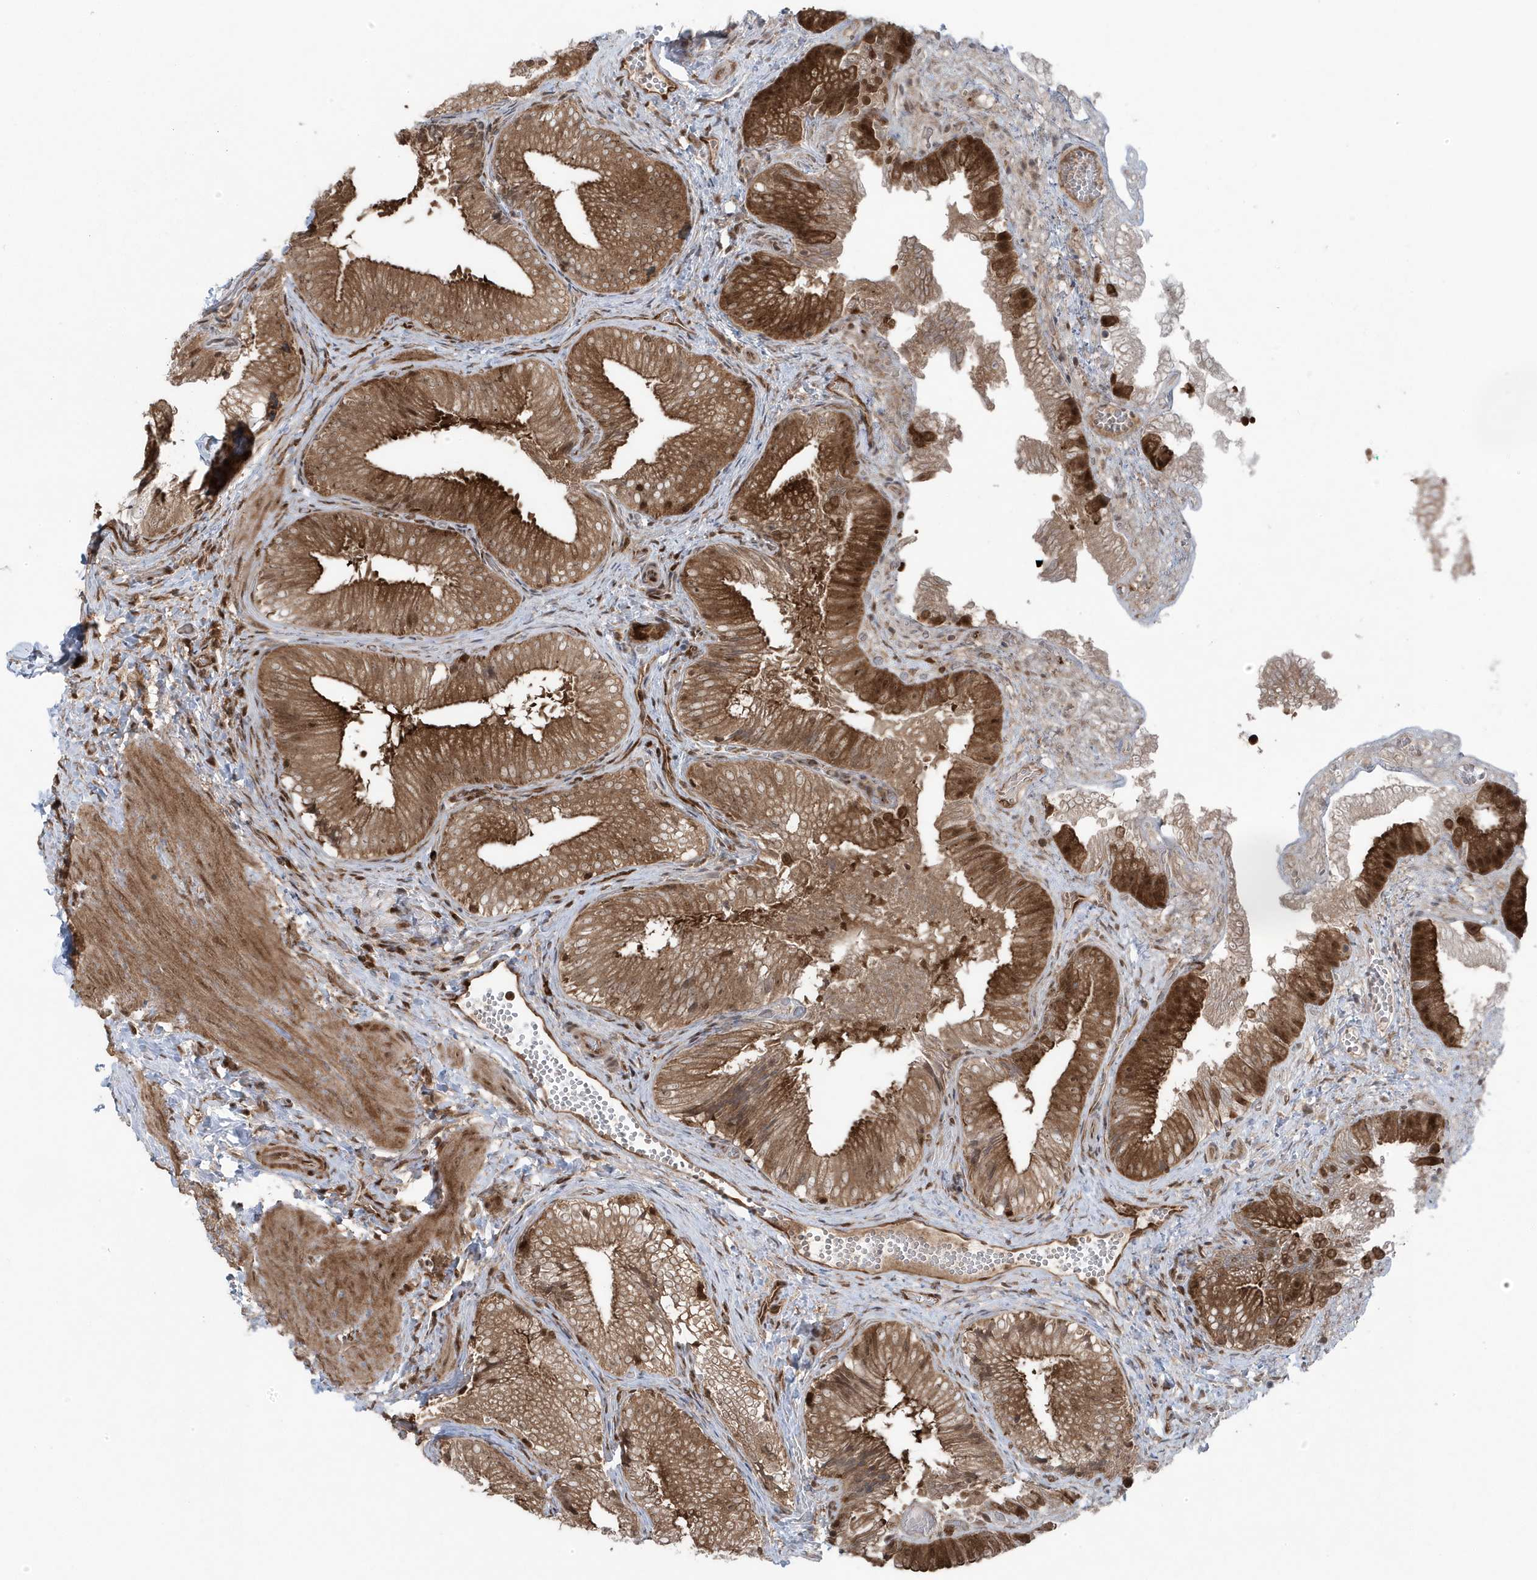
{"staining": {"intensity": "strong", "quantity": ">75%", "location": "cytoplasmic/membranous,nuclear"}, "tissue": "gallbladder", "cell_type": "Glandular cells", "image_type": "normal", "snomed": [{"axis": "morphology", "description": "Normal tissue, NOS"}, {"axis": "topography", "description": "Gallbladder"}], "caption": "The image demonstrates immunohistochemical staining of normal gallbladder. There is strong cytoplasmic/membranous,nuclear expression is seen in about >75% of glandular cells.", "gene": "MAPK1IP1L", "patient": {"sex": "female", "age": 30}}